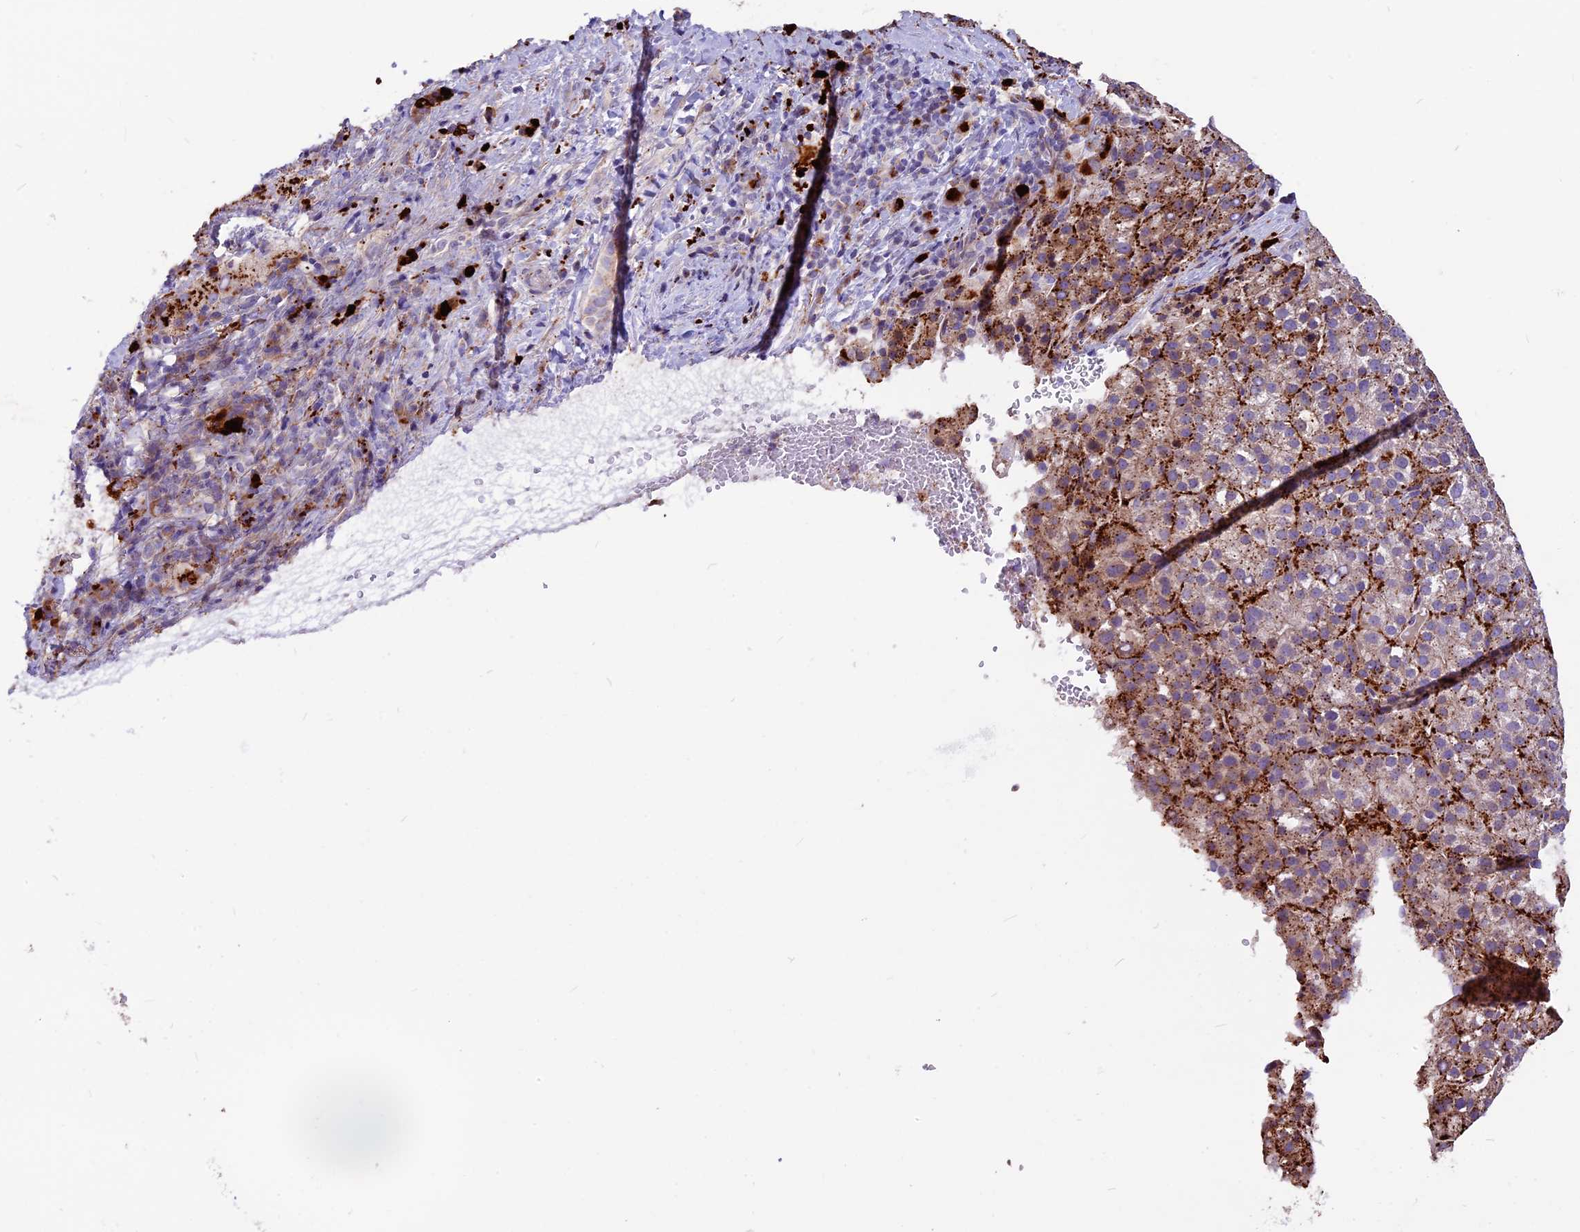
{"staining": {"intensity": "moderate", "quantity": ">75%", "location": "cytoplasmic/membranous"}, "tissue": "liver cancer", "cell_type": "Tumor cells", "image_type": "cancer", "snomed": [{"axis": "morphology", "description": "Carcinoma, Hepatocellular, NOS"}, {"axis": "topography", "description": "Liver"}], "caption": "Hepatocellular carcinoma (liver) was stained to show a protein in brown. There is medium levels of moderate cytoplasmic/membranous positivity in approximately >75% of tumor cells. The protein is shown in brown color, while the nuclei are stained blue.", "gene": "THRSP", "patient": {"sex": "female", "age": 58}}